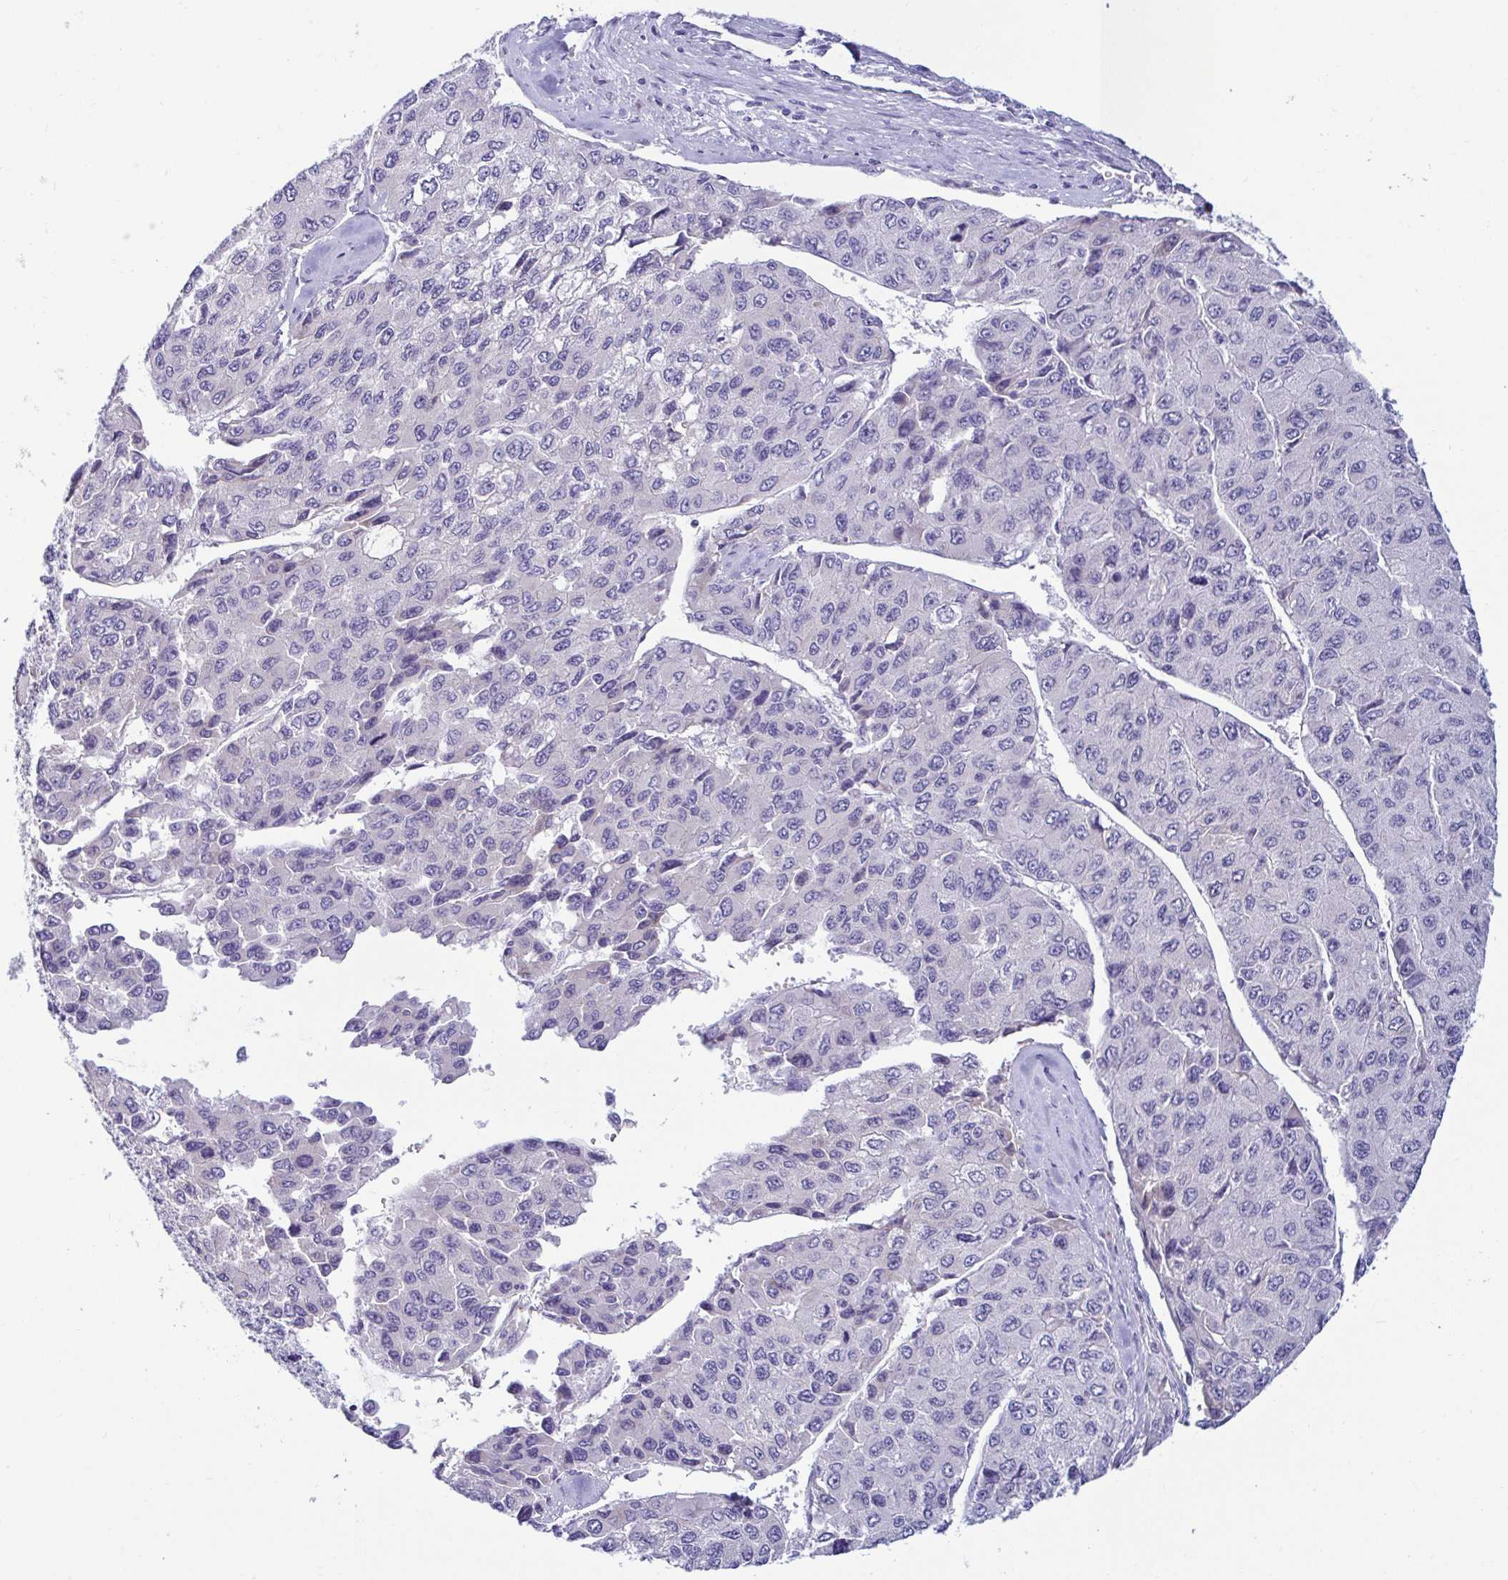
{"staining": {"intensity": "negative", "quantity": "none", "location": "none"}, "tissue": "liver cancer", "cell_type": "Tumor cells", "image_type": "cancer", "snomed": [{"axis": "morphology", "description": "Carcinoma, Hepatocellular, NOS"}, {"axis": "topography", "description": "Liver"}], "caption": "Immunohistochemistry (IHC) histopathology image of neoplastic tissue: liver cancer stained with DAB exhibits no significant protein staining in tumor cells.", "gene": "TFPI2", "patient": {"sex": "female", "age": 66}}